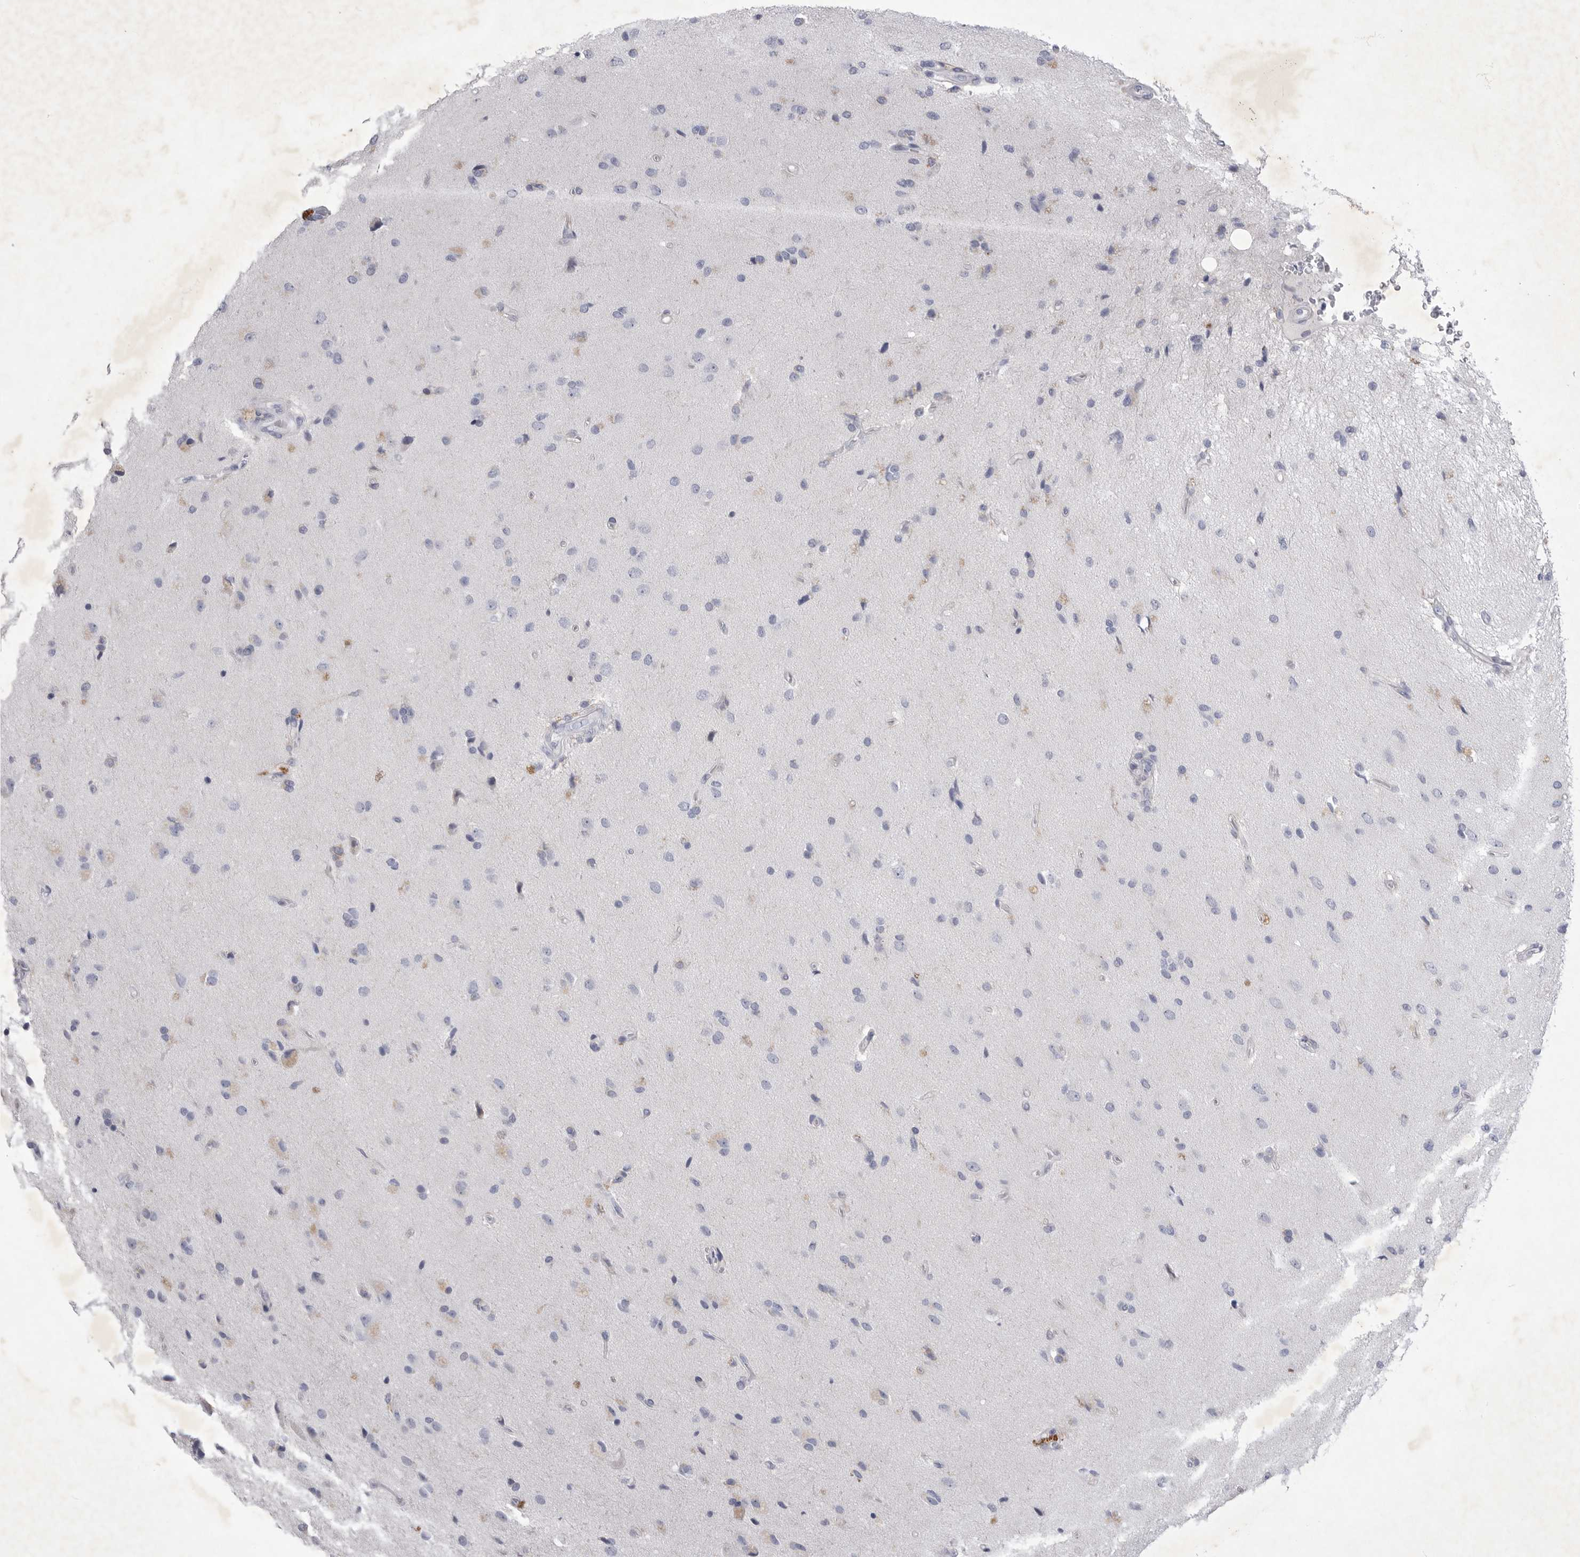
{"staining": {"intensity": "negative", "quantity": "none", "location": "none"}, "tissue": "glioma", "cell_type": "Tumor cells", "image_type": "cancer", "snomed": [{"axis": "morphology", "description": "Glioma, malignant, High grade"}, {"axis": "topography", "description": "Brain"}], "caption": "Malignant high-grade glioma was stained to show a protein in brown. There is no significant positivity in tumor cells.", "gene": "SIGLEC10", "patient": {"sex": "male", "age": 72}}